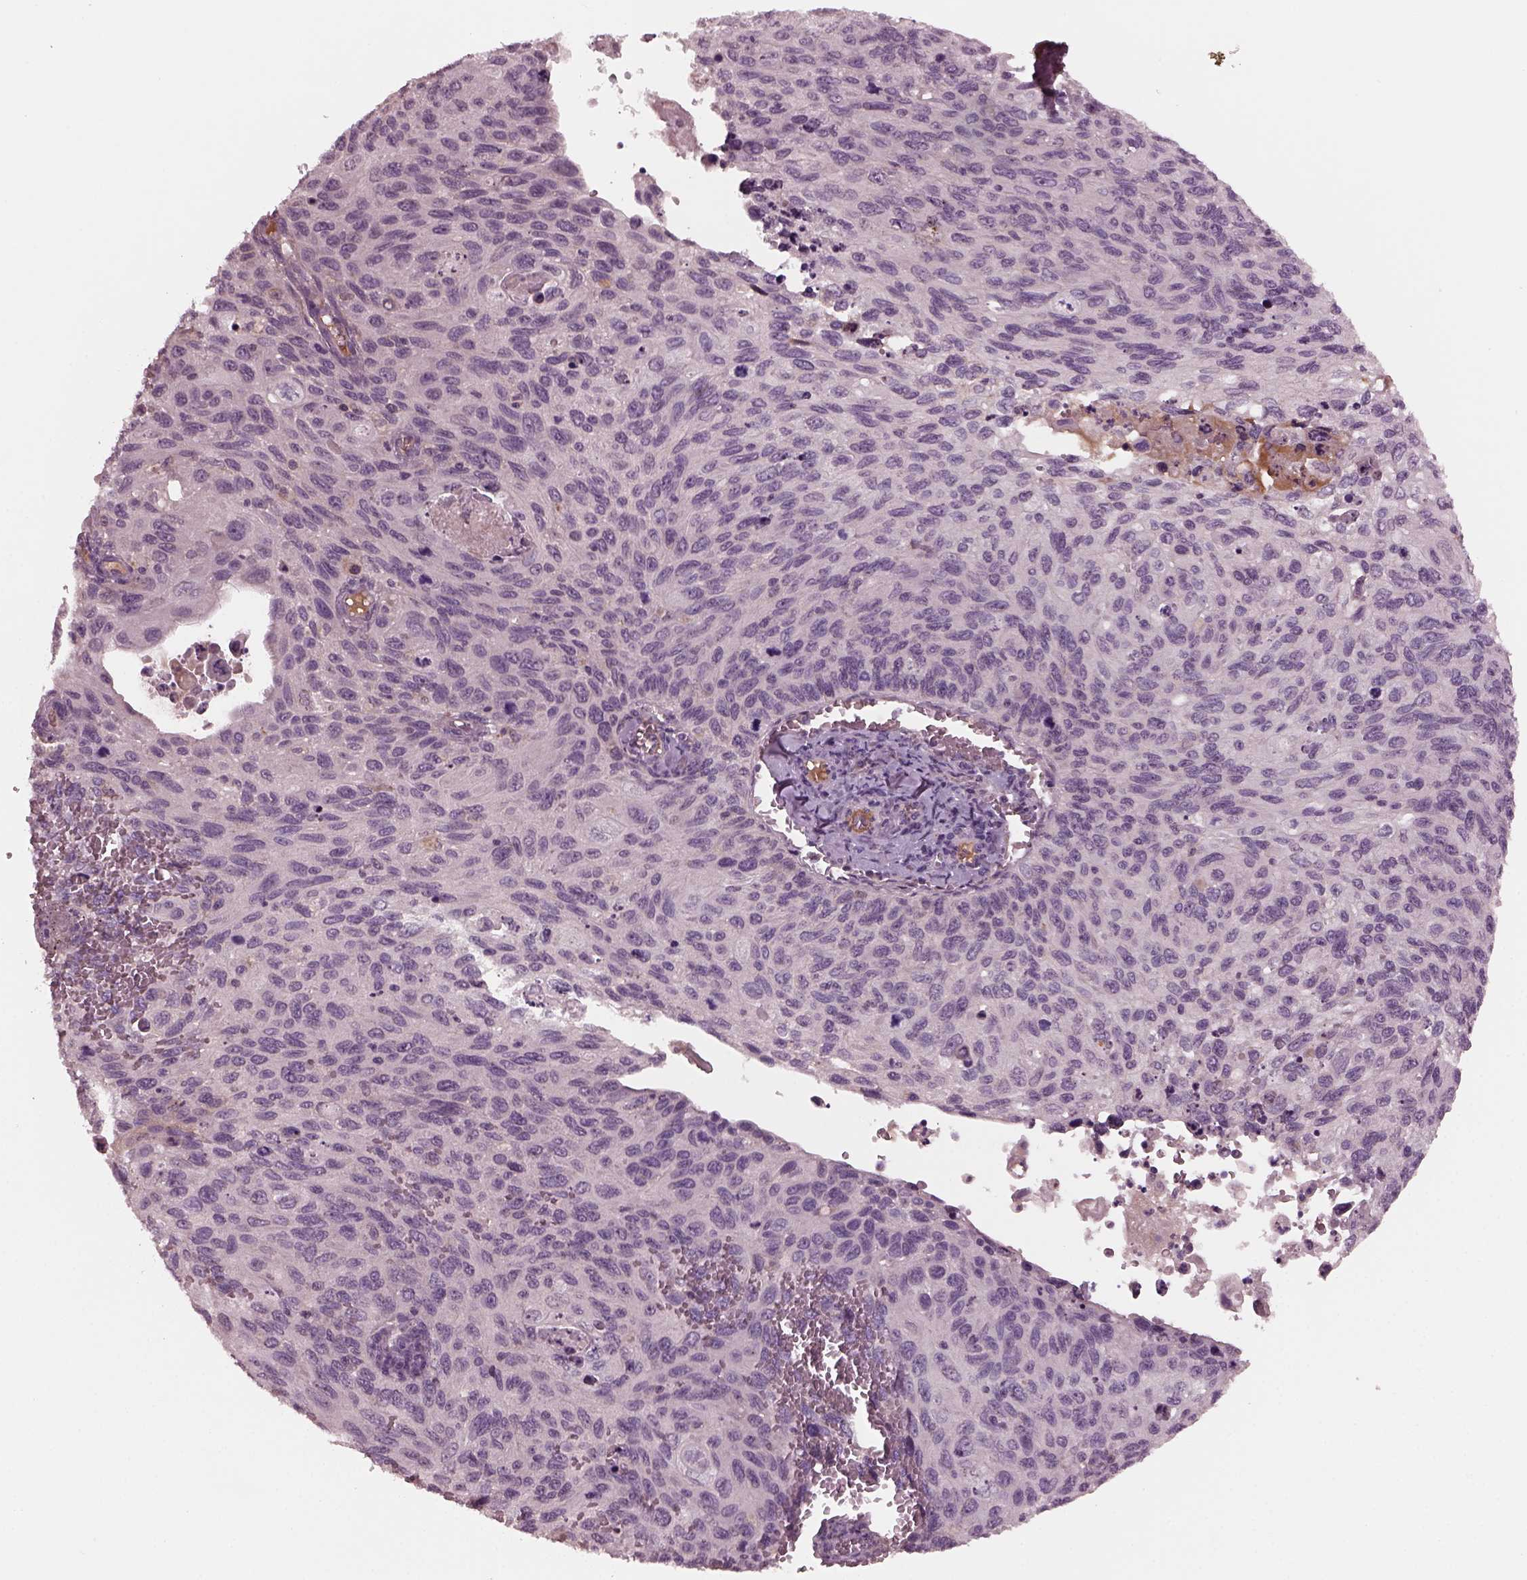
{"staining": {"intensity": "negative", "quantity": "none", "location": "none"}, "tissue": "cervical cancer", "cell_type": "Tumor cells", "image_type": "cancer", "snomed": [{"axis": "morphology", "description": "Squamous cell carcinoma, NOS"}, {"axis": "topography", "description": "Cervix"}], "caption": "Tumor cells are negative for protein expression in human cervical cancer (squamous cell carcinoma). (DAB (3,3'-diaminobenzidine) immunohistochemistry, high magnification).", "gene": "PORCN", "patient": {"sex": "female", "age": 70}}